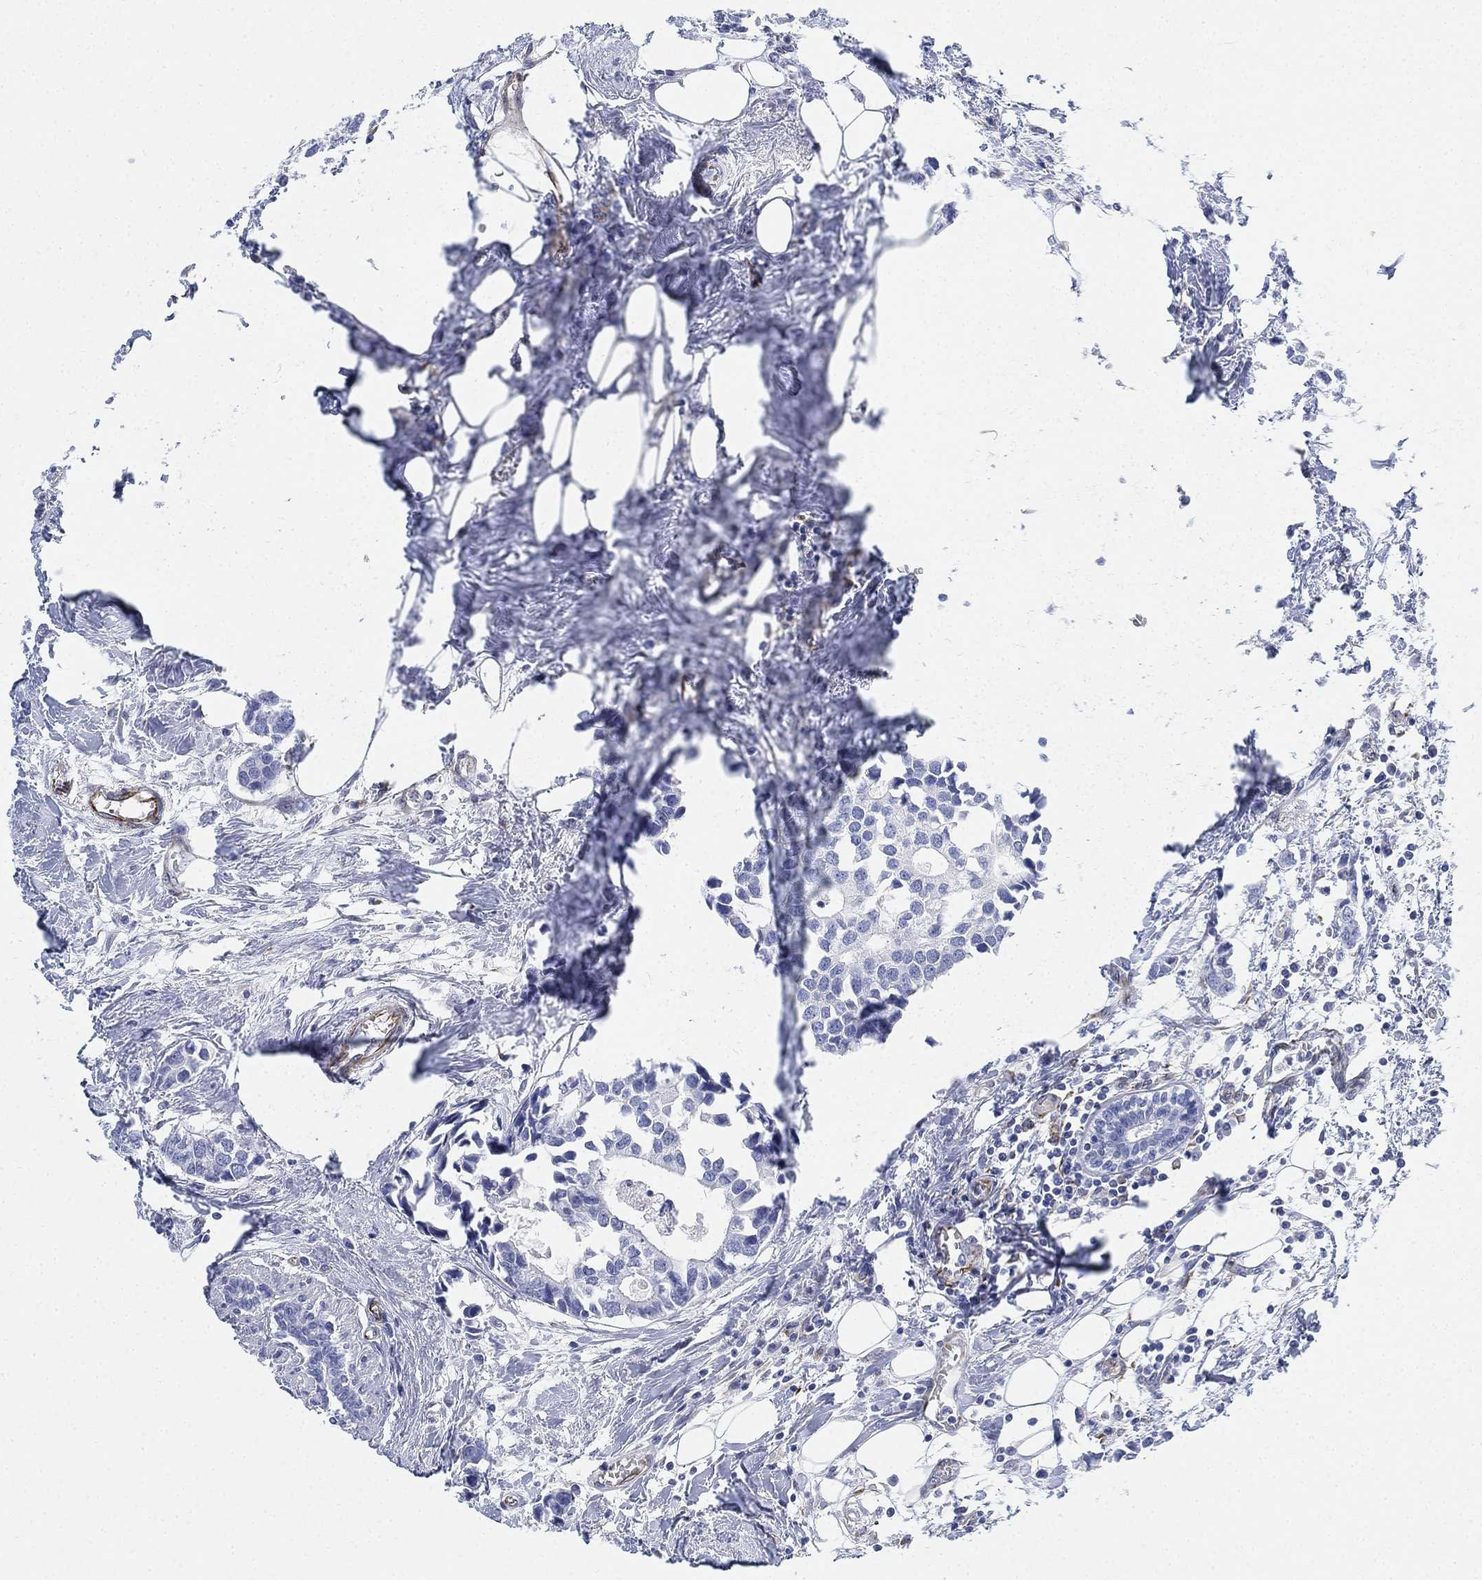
{"staining": {"intensity": "negative", "quantity": "none", "location": "none"}, "tissue": "breast cancer", "cell_type": "Tumor cells", "image_type": "cancer", "snomed": [{"axis": "morphology", "description": "Duct carcinoma"}, {"axis": "topography", "description": "Breast"}], "caption": "High magnification brightfield microscopy of breast cancer stained with DAB (3,3'-diaminobenzidine) (brown) and counterstained with hematoxylin (blue): tumor cells show no significant staining. (DAB (3,3'-diaminobenzidine) IHC with hematoxylin counter stain).", "gene": "PSKH2", "patient": {"sex": "female", "age": 83}}